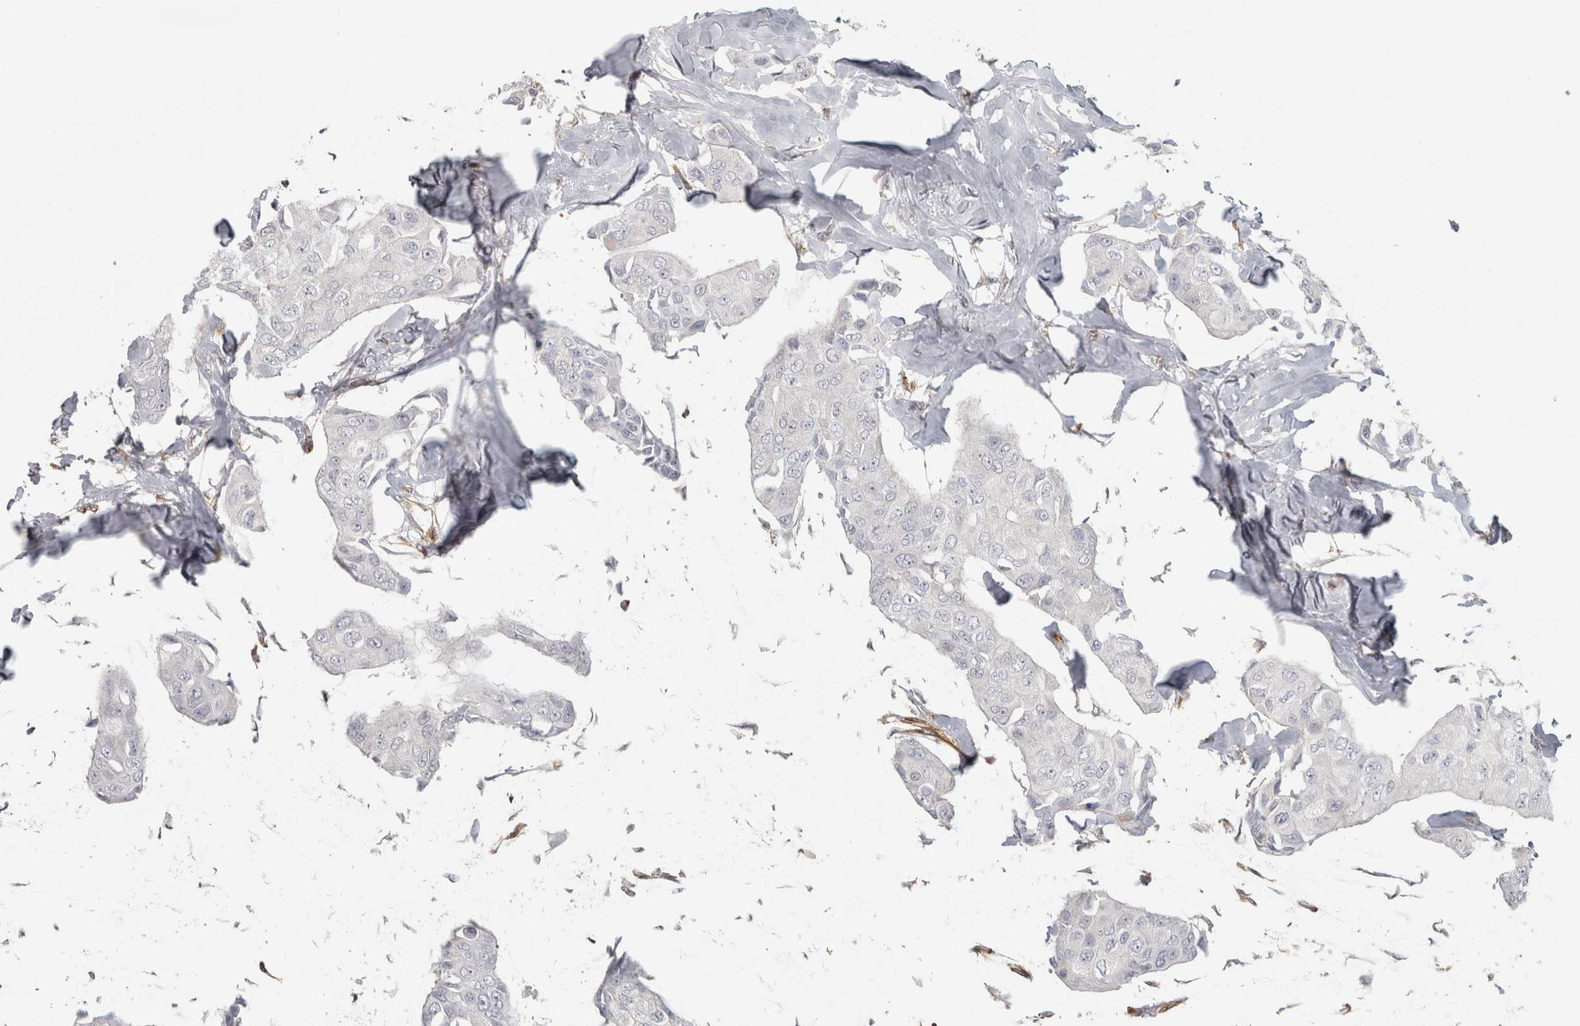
{"staining": {"intensity": "negative", "quantity": "none", "location": "none"}, "tissue": "breast cancer", "cell_type": "Tumor cells", "image_type": "cancer", "snomed": [{"axis": "morphology", "description": "Duct carcinoma"}, {"axis": "topography", "description": "Breast"}], "caption": "Immunohistochemical staining of breast cancer (infiltrating ductal carcinoma) displays no significant positivity in tumor cells.", "gene": "HLA-E", "patient": {"sex": "female", "age": 80}}